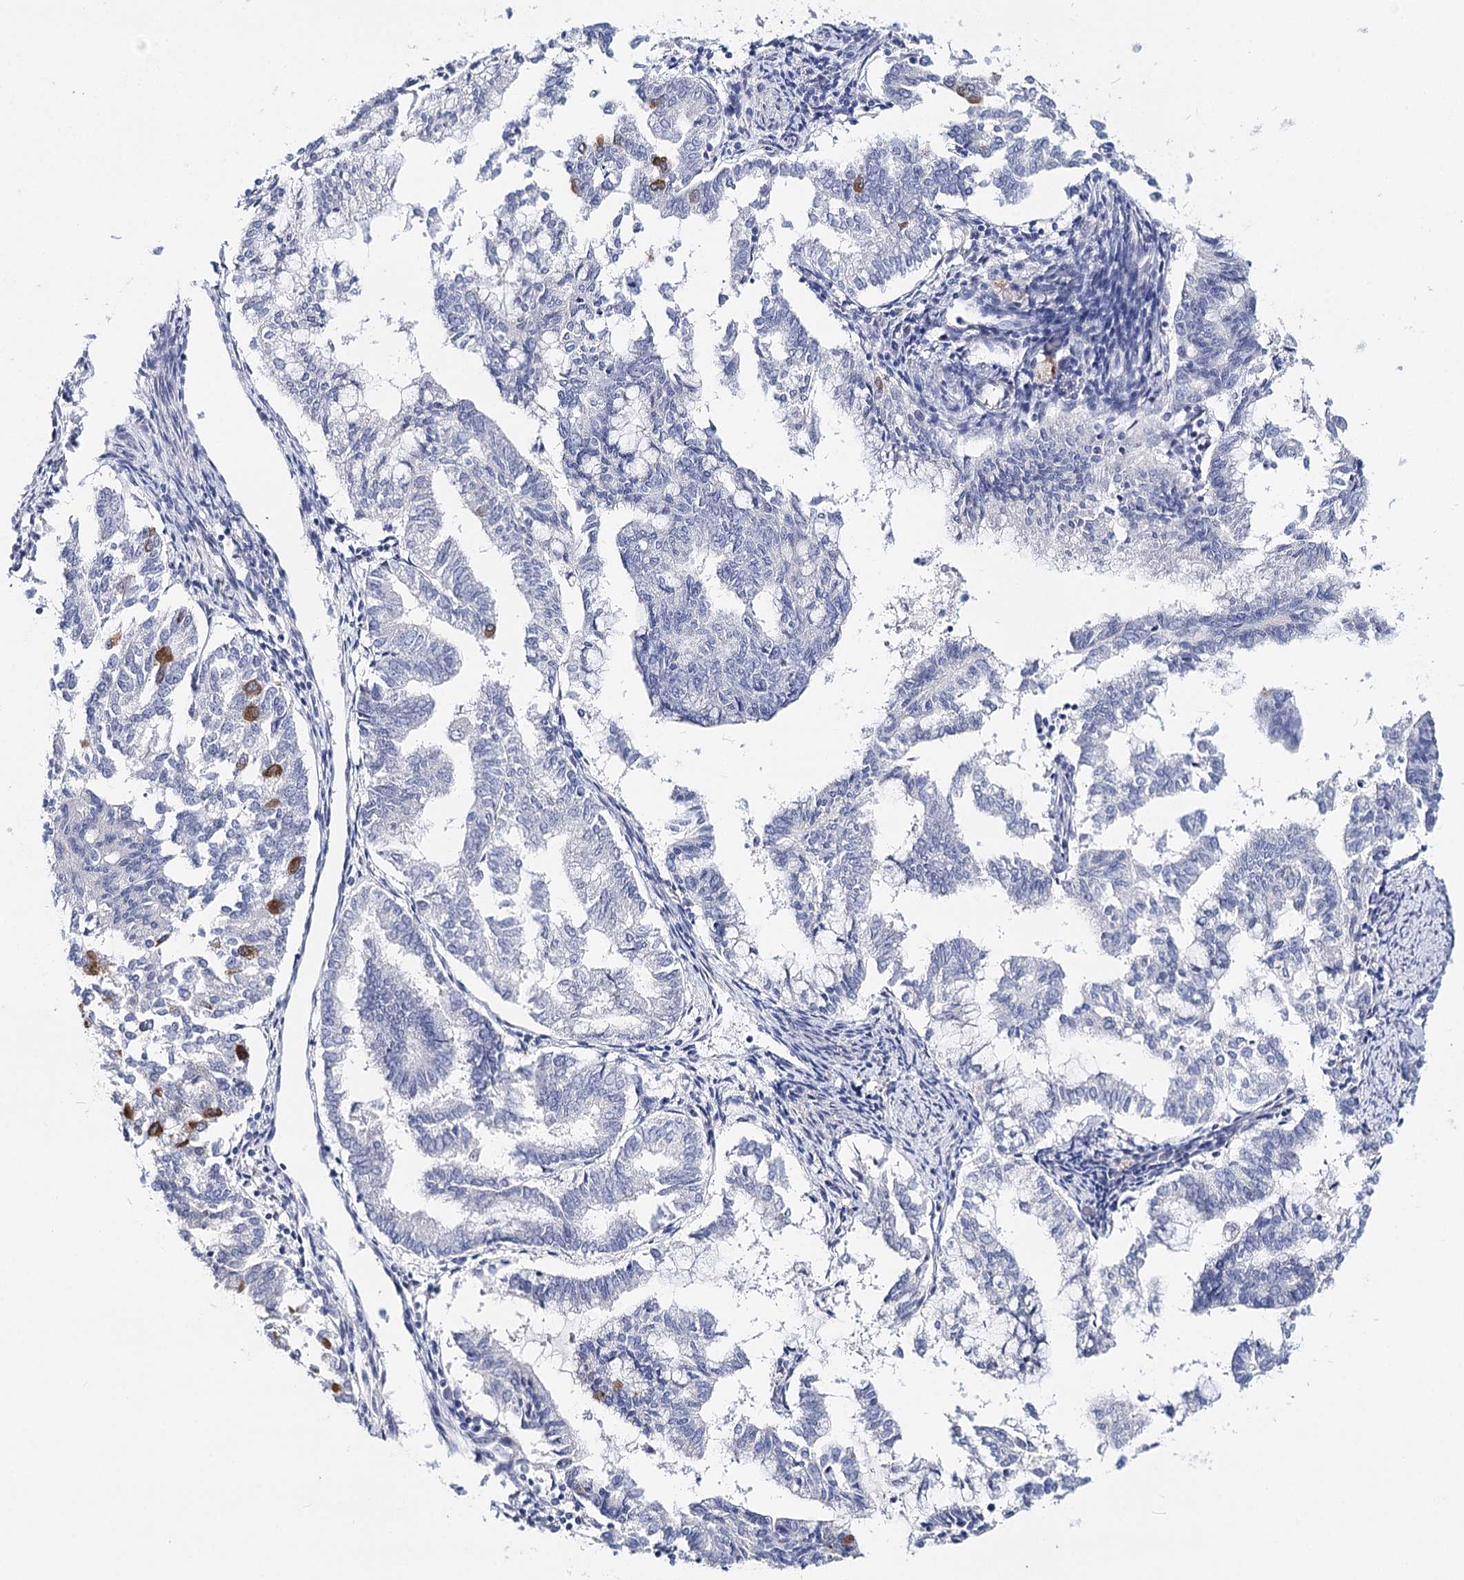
{"staining": {"intensity": "negative", "quantity": "none", "location": "none"}, "tissue": "endometrial cancer", "cell_type": "Tumor cells", "image_type": "cancer", "snomed": [{"axis": "morphology", "description": "Adenocarcinoma, NOS"}, {"axis": "topography", "description": "Endometrium"}], "caption": "The immunohistochemistry (IHC) image has no significant expression in tumor cells of endometrial cancer (adenocarcinoma) tissue.", "gene": "TEX12", "patient": {"sex": "female", "age": 79}}